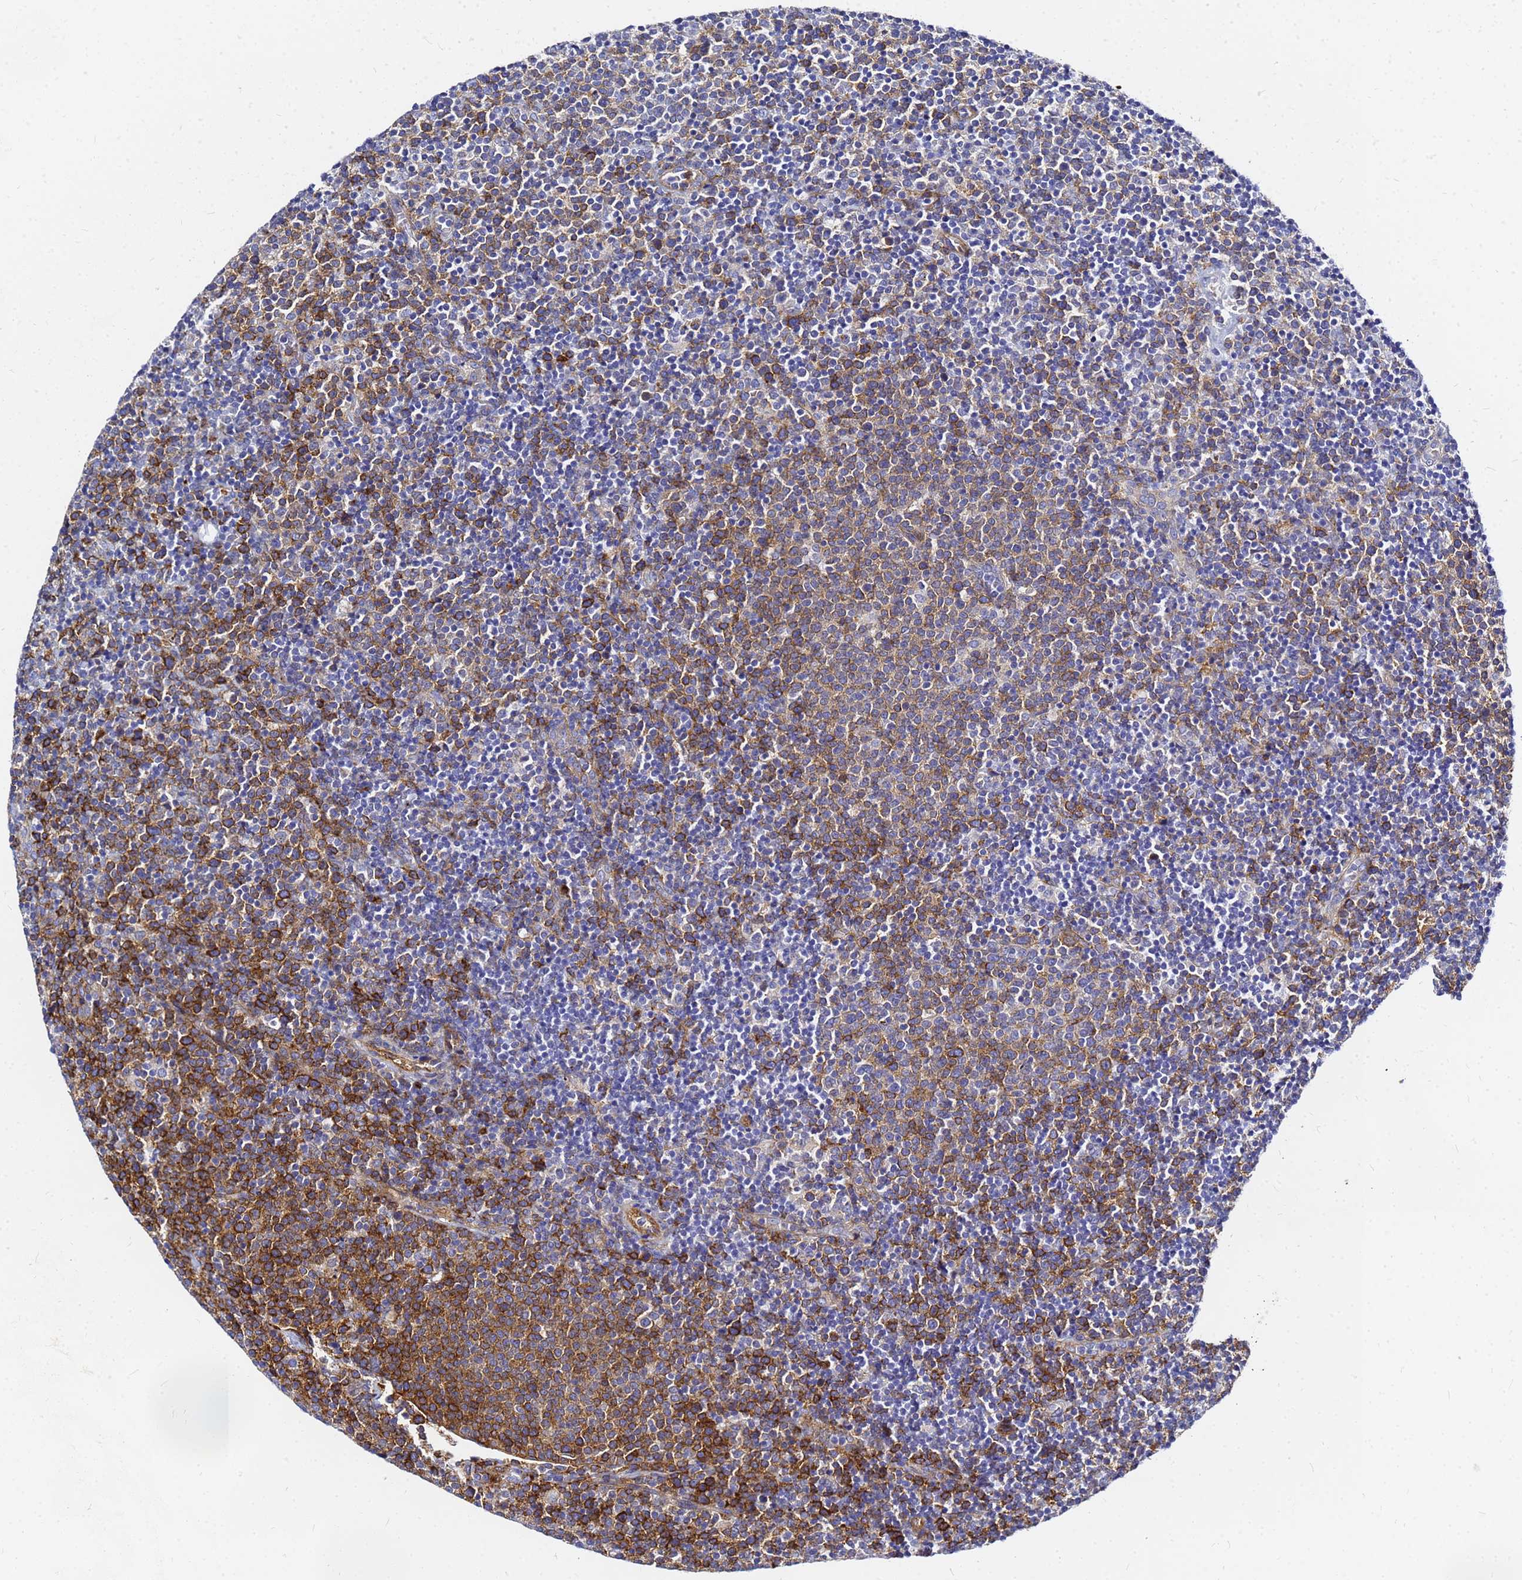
{"staining": {"intensity": "strong", "quantity": "25%-75%", "location": "cytoplasmic/membranous"}, "tissue": "lymphoma", "cell_type": "Tumor cells", "image_type": "cancer", "snomed": [{"axis": "morphology", "description": "Malignant lymphoma, non-Hodgkin's type, High grade"}, {"axis": "topography", "description": "Lymph node"}], "caption": "There is high levels of strong cytoplasmic/membranous staining in tumor cells of malignant lymphoma, non-Hodgkin's type (high-grade), as demonstrated by immunohistochemical staining (brown color).", "gene": "TUBA8", "patient": {"sex": "male", "age": 61}}